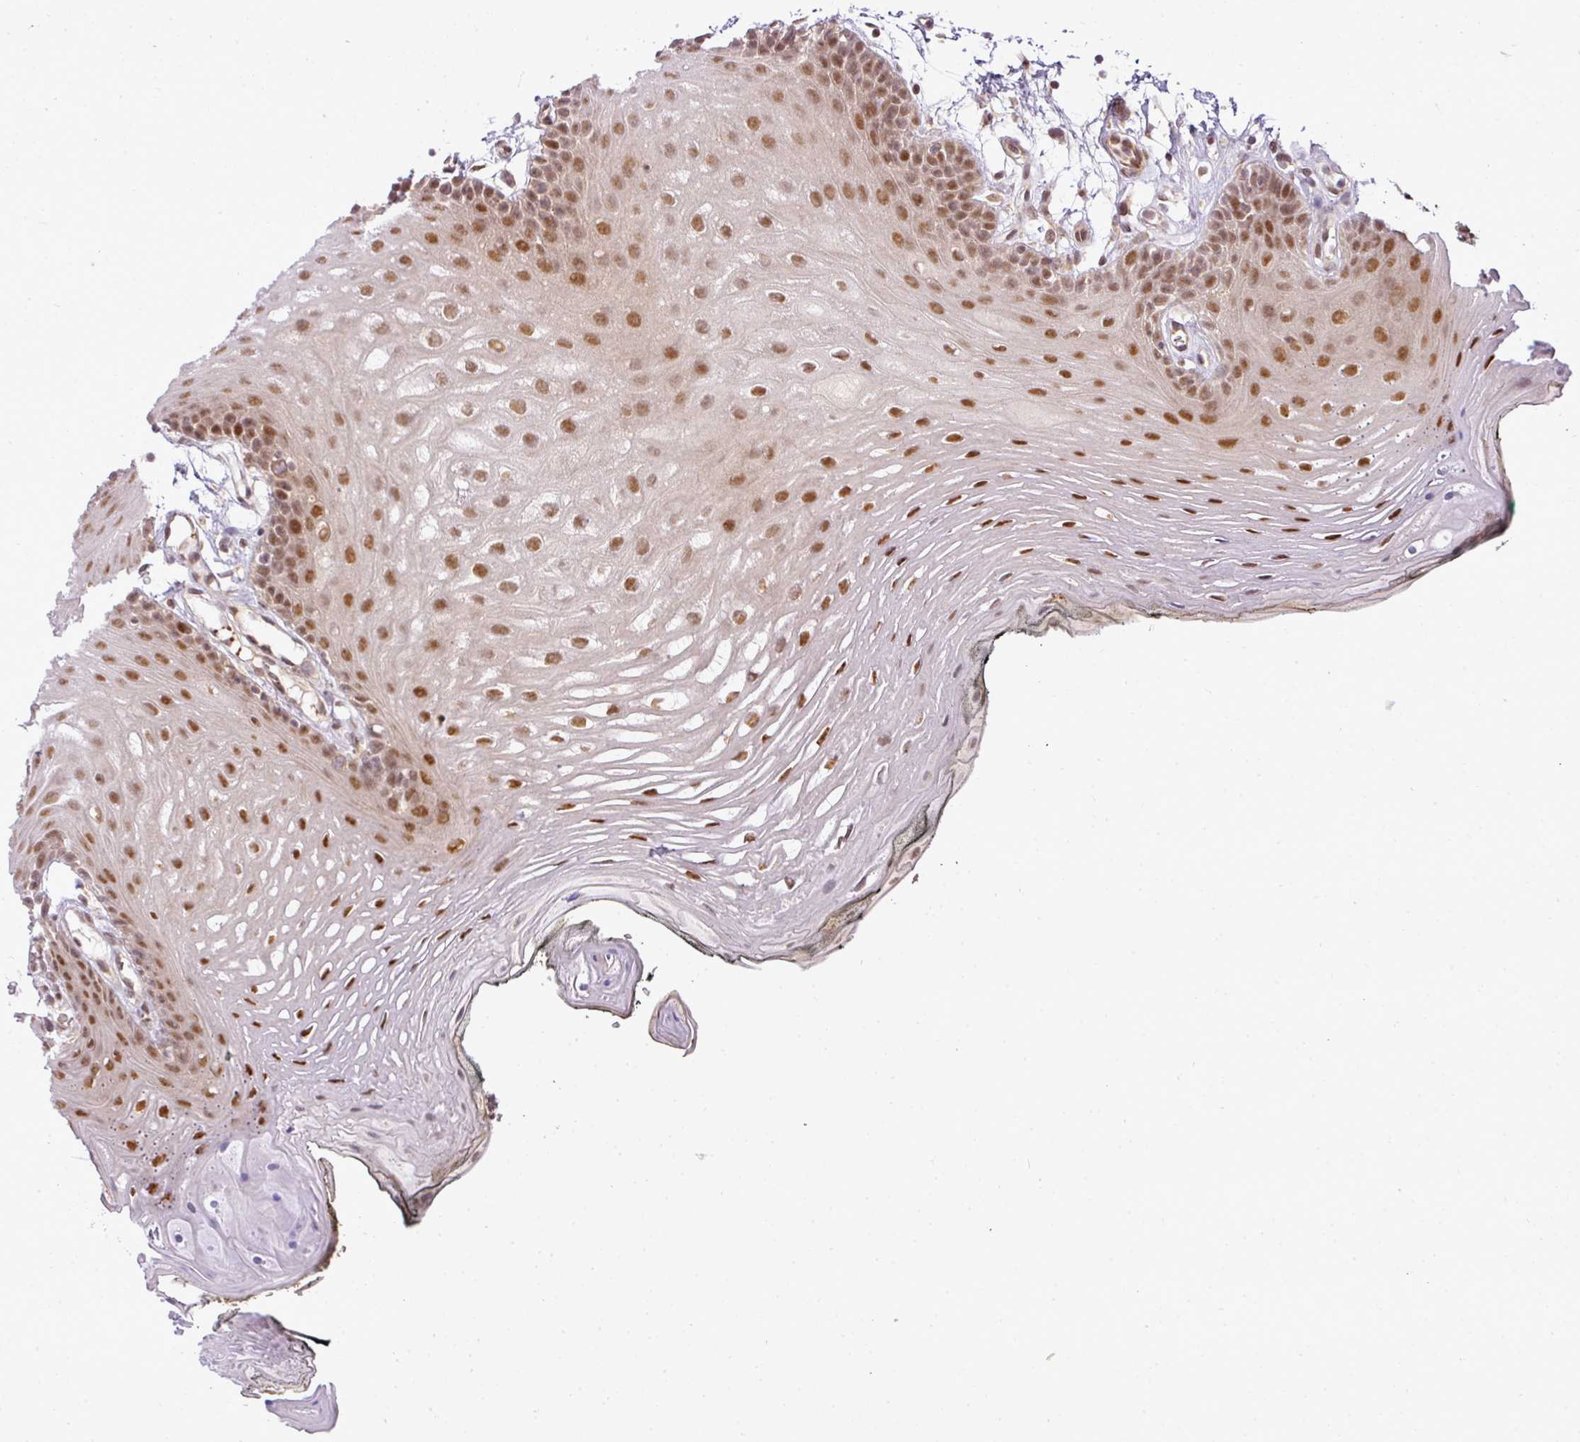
{"staining": {"intensity": "moderate", "quantity": ">75%", "location": "nuclear"}, "tissue": "oral mucosa", "cell_type": "Squamous epithelial cells", "image_type": "normal", "snomed": [{"axis": "morphology", "description": "Normal tissue, NOS"}, {"axis": "topography", "description": "Oral tissue"}, {"axis": "topography", "description": "Tounge, NOS"}], "caption": "Benign oral mucosa exhibits moderate nuclear staining in approximately >75% of squamous epithelial cells, visualized by immunohistochemistry. (Stains: DAB (3,3'-diaminobenzidine) in brown, nuclei in blue, Microscopy: brightfield microscopy at high magnification).", "gene": "C1orf226", "patient": {"sex": "female", "age": 81}}